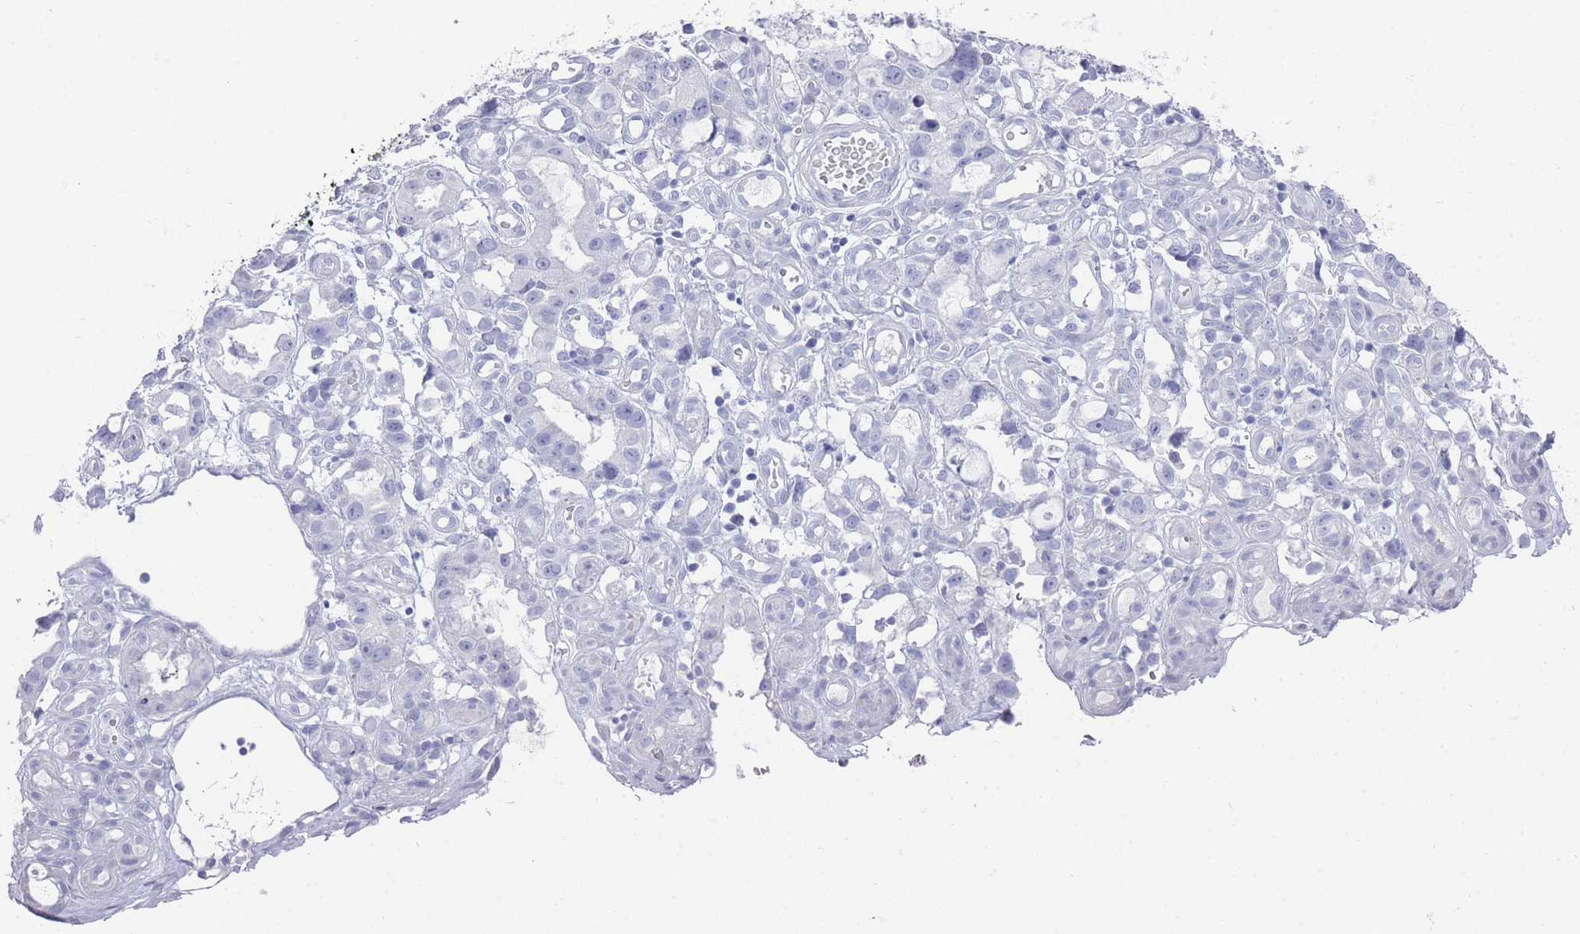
{"staining": {"intensity": "negative", "quantity": "none", "location": "none"}, "tissue": "stomach cancer", "cell_type": "Tumor cells", "image_type": "cancer", "snomed": [{"axis": "morphology", "description": "Adenocarcinoma, NOS"}, {"axis": "topography", "description": "Stomach"}], "caption": "Adenocarcinoma (stomach) was stained to show a protein in brown. There is no significant expression in tumor cells.", "gene": "RAB2B", "patient": {"sex": "male", "age": 55}}